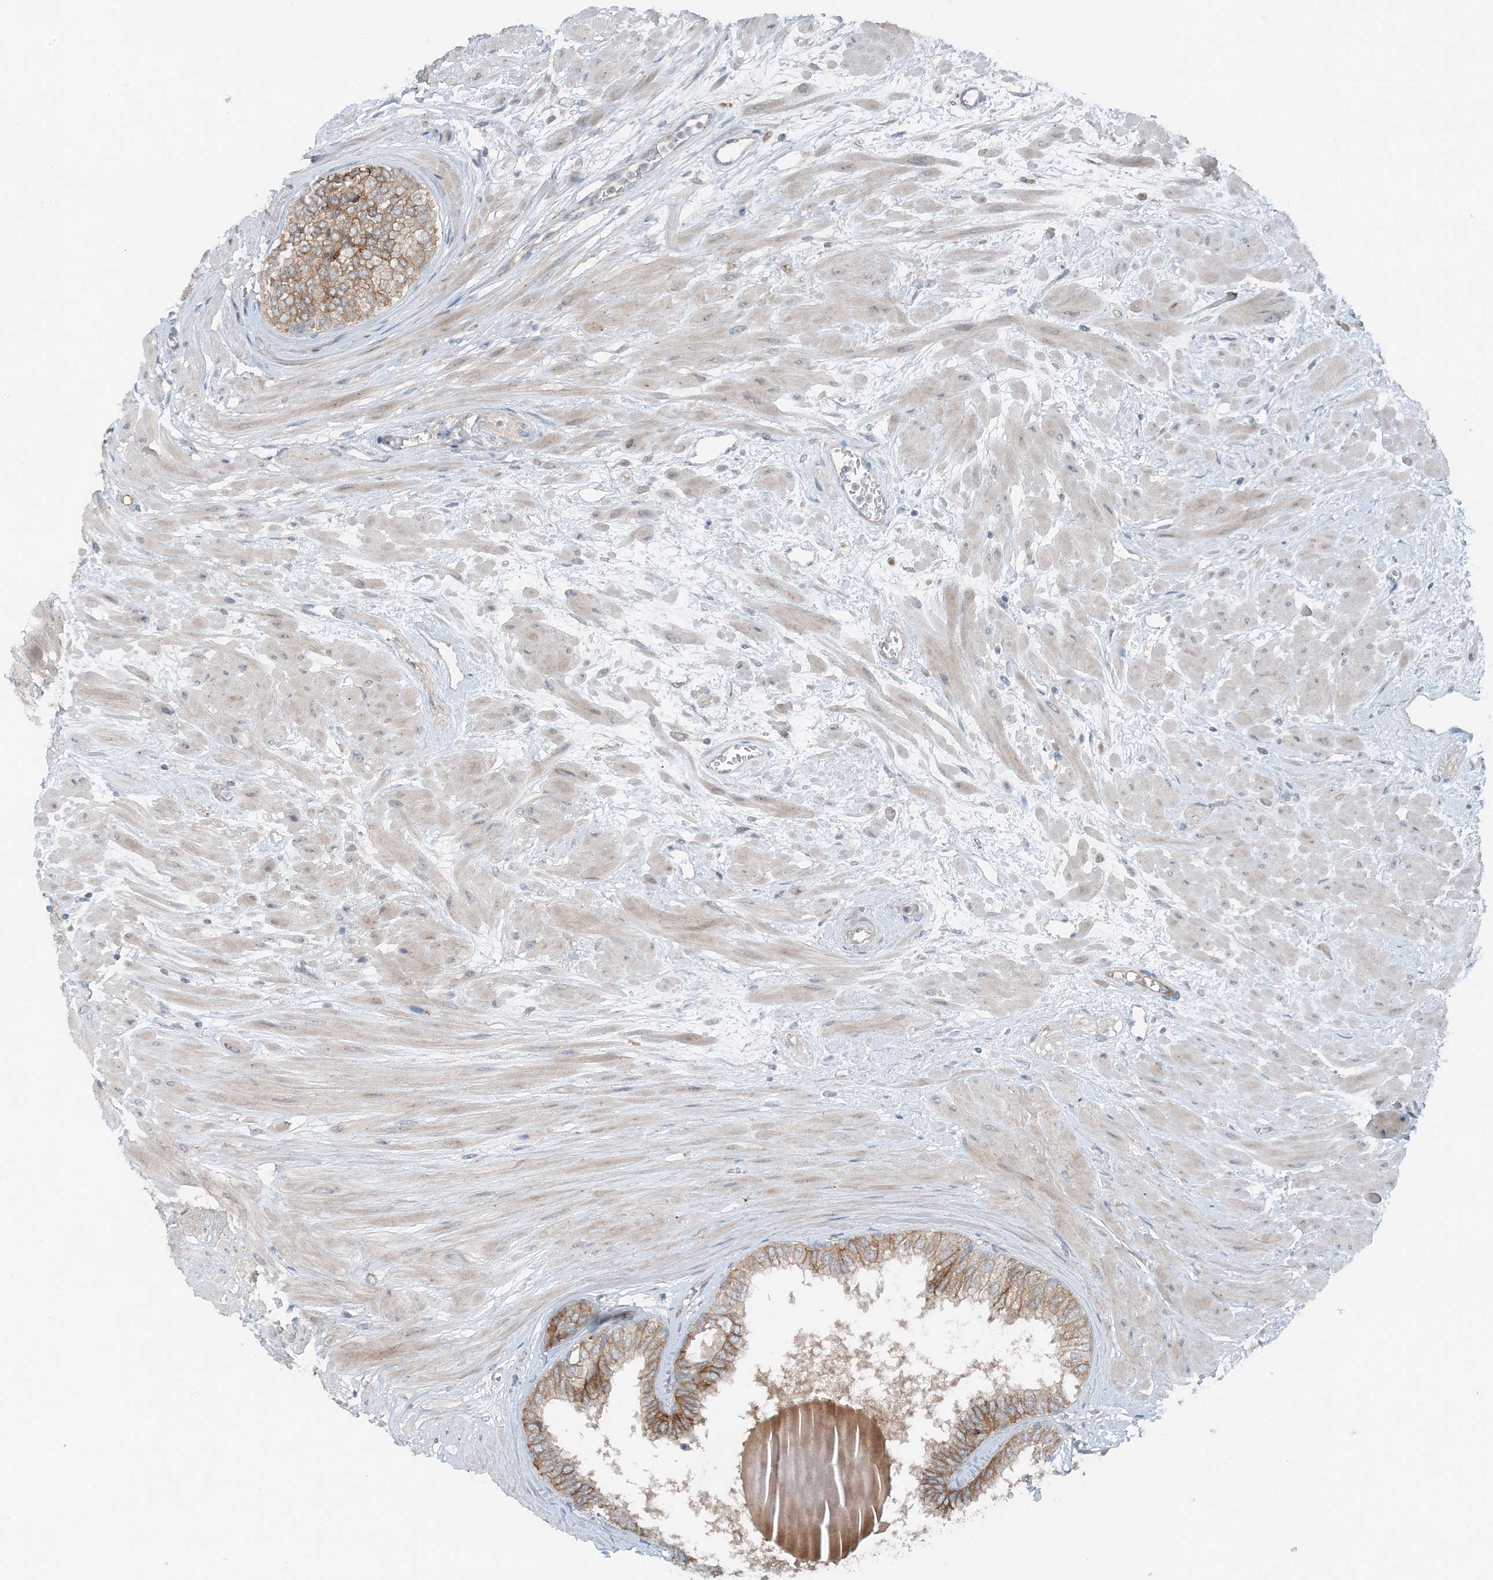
{"staining": {"intensity": "moderate", "quantity": "25%-75%", "location": "cytoplasmic/membranous"}, "tissue": "prostate", "cell_type": "Glandular cells", "image_type": "normal", "snomed": [{"axis": "morphology", "description": "Normal tissue, NOS"}, {"axis": "topography", "description": "Prostate"}], "caption": "Immunohistochemical staining of unremarkable prostate exhibits medium levels of moderate cytoplasmic/membranous staining in about 25%-75% of glandular cells. (Brightfield microscopy of DAB IHC at high magnification).", "gene": "MITD1", "patient": {"sex": "male", "age": 48}}